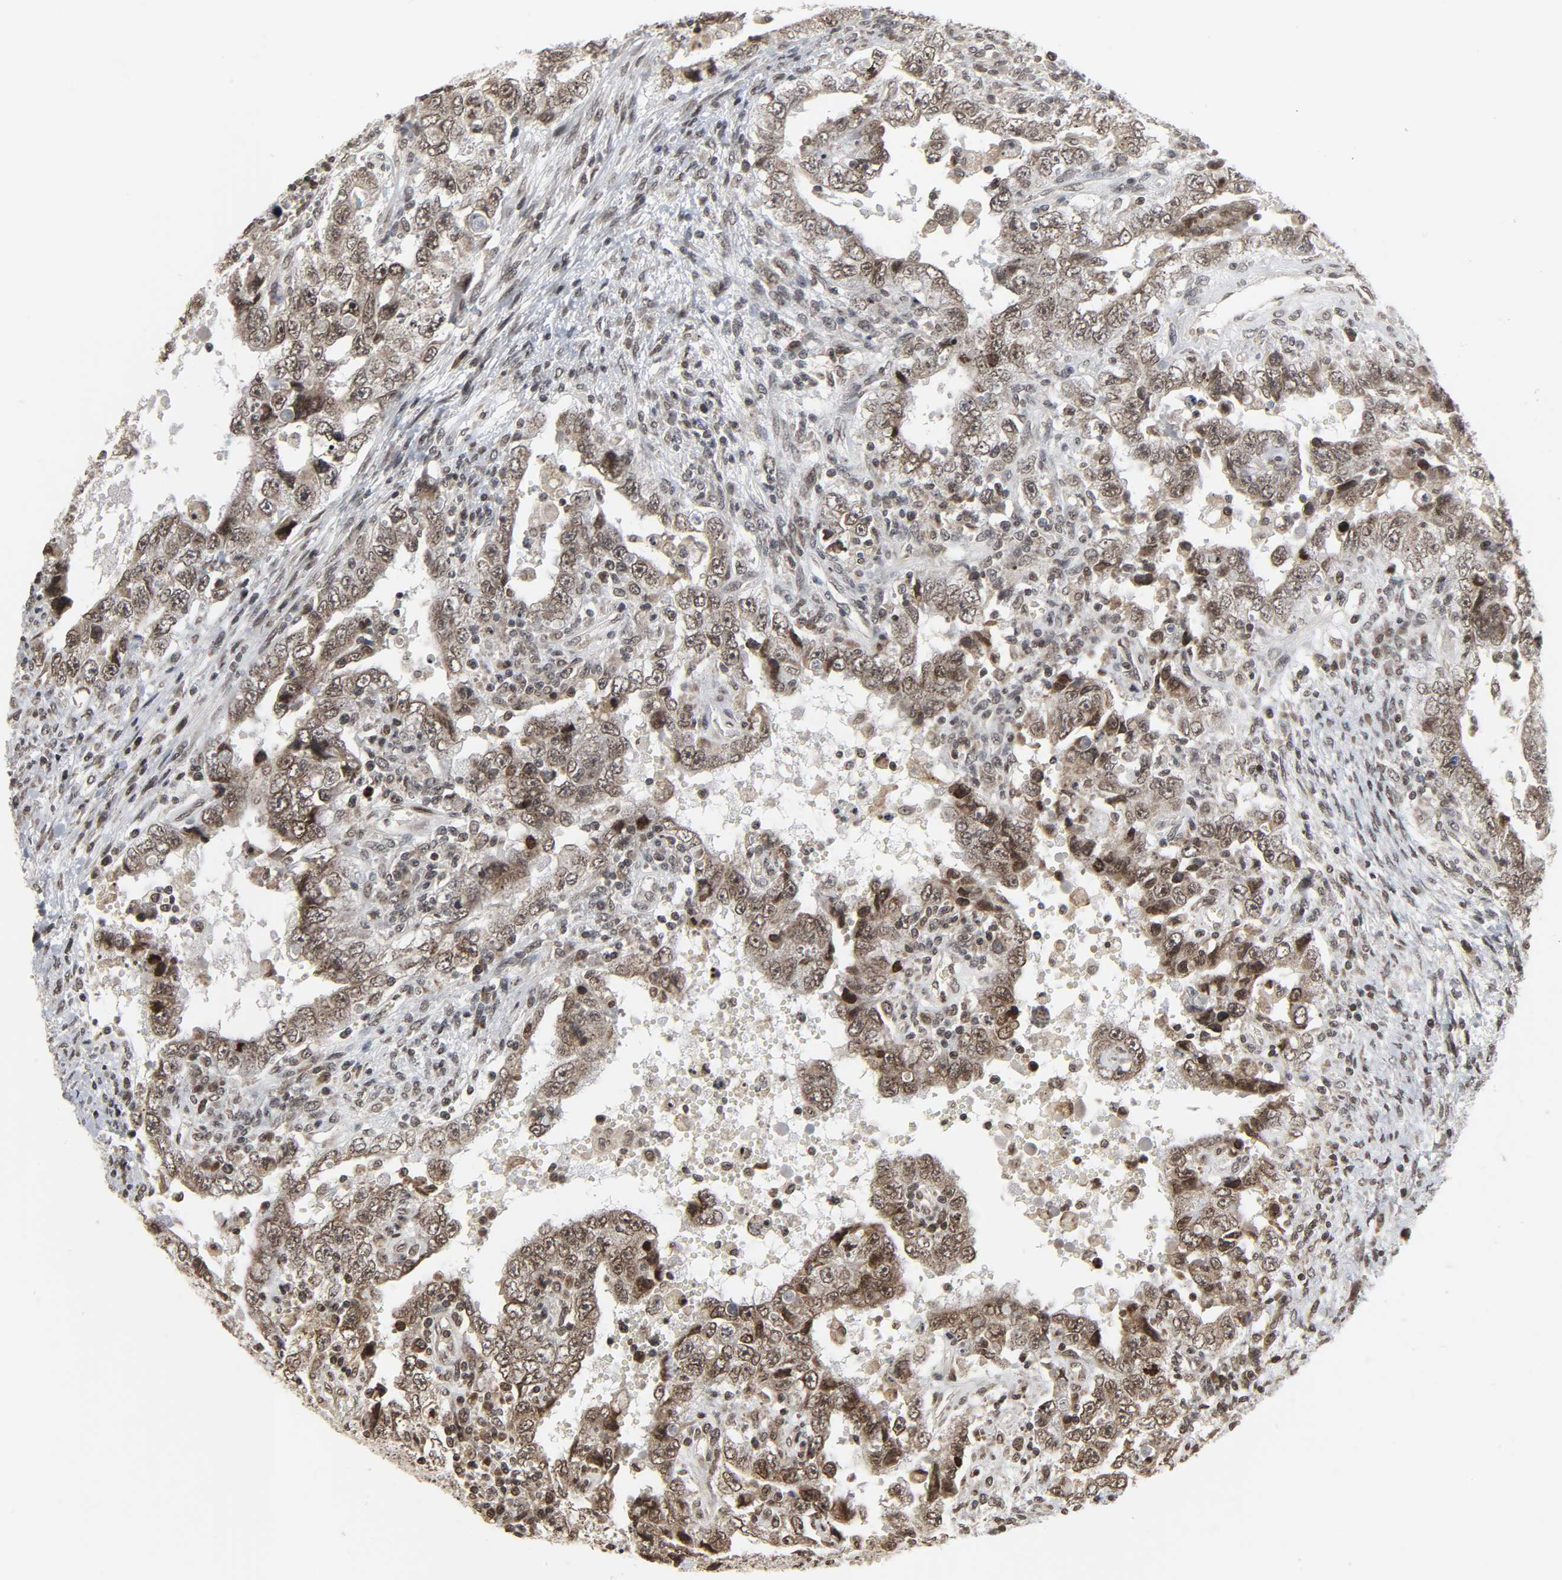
{"staining": {"intensity": "moderate", "quantity": "<25%", "location": "nuclear"}, "tissue": "testis cancer", "cell_type": "Tumor cells", "image_type": "cancer", "snomed": [{"axis": "morphology", "description": "Carcinoma, Embryonal, NOS"}, {"axis": "topography", "description": "Testis"}], "caption": "An image showing moderate nuclear expression in approximately <25% of tumor cells in testis cancer (embryonal carcinoma), as visualized by brown immunohistochemical staining.", "gene": "XRCC1", "patient": {"sex": "male", "age": 26}}